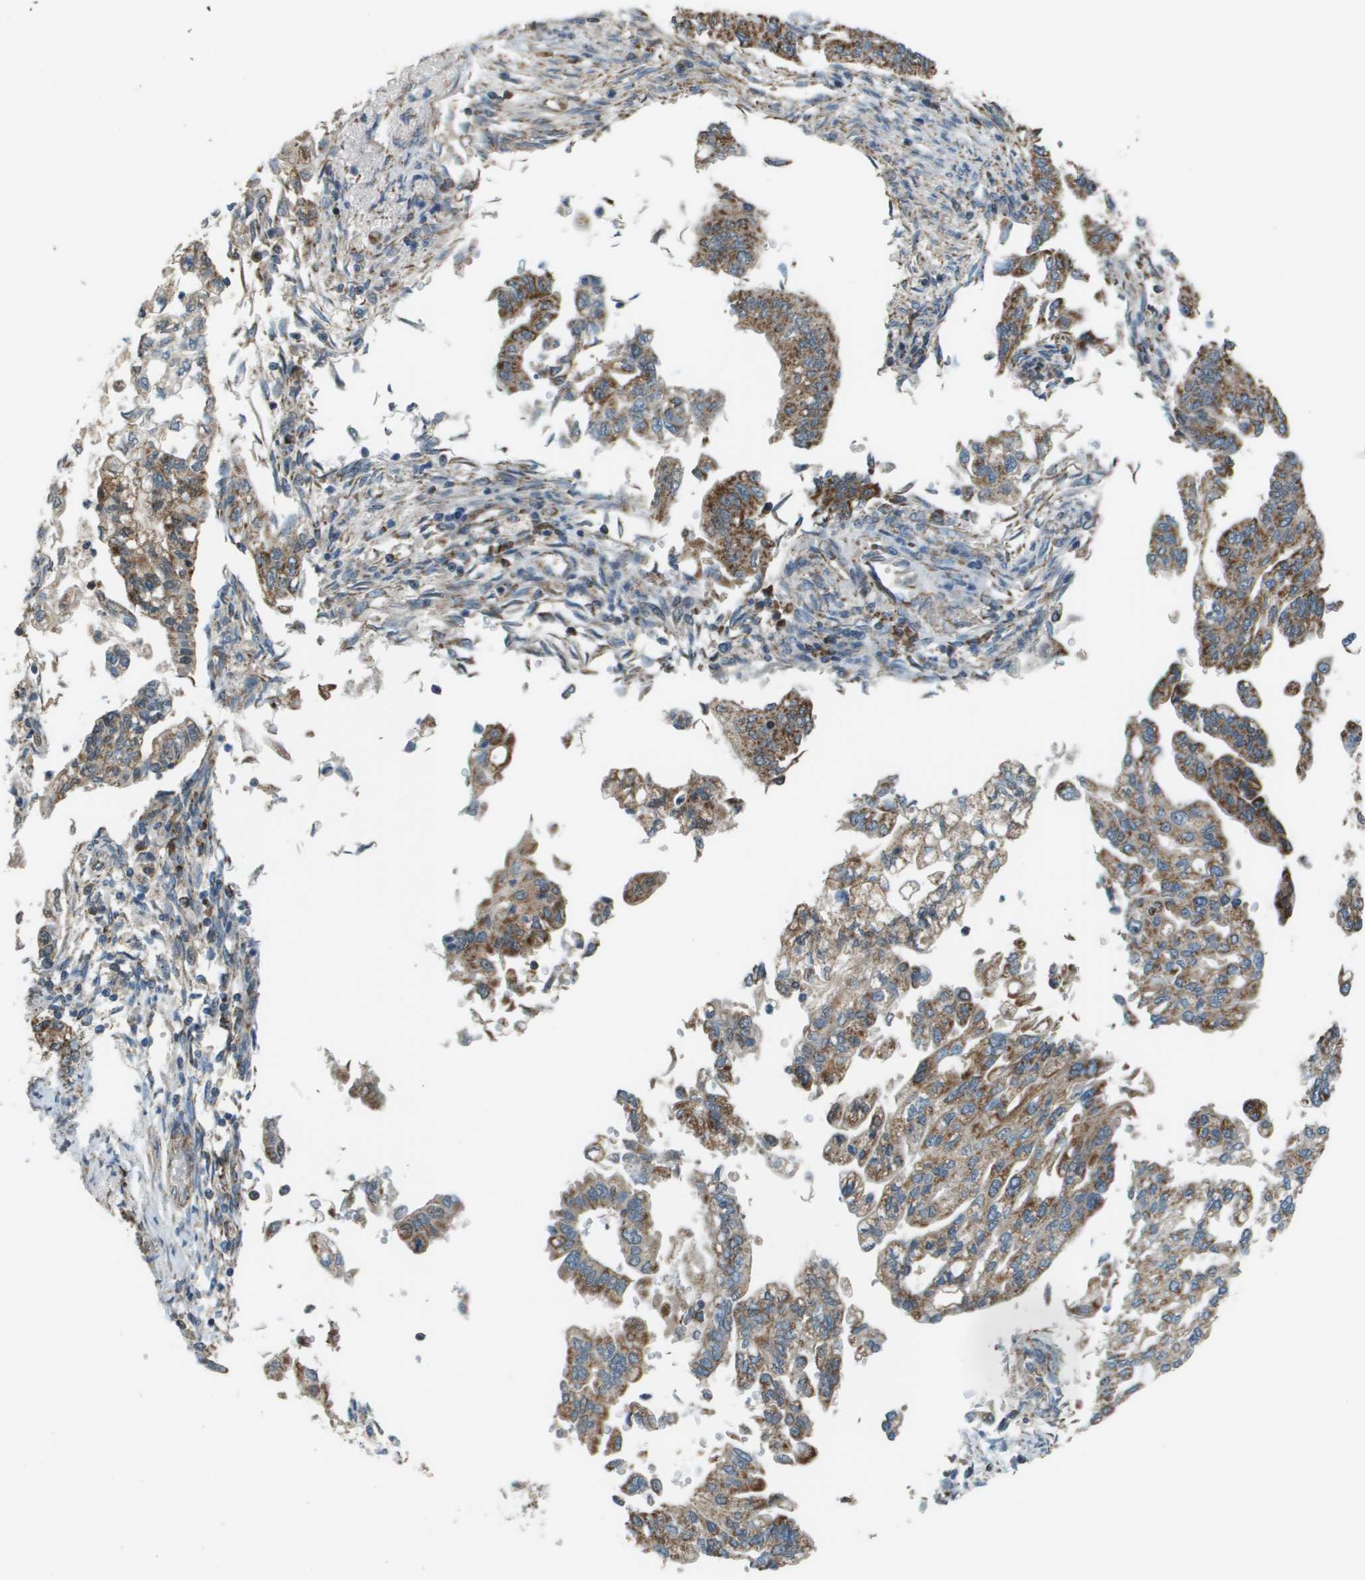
{"staining": {"intensity": "moderate", "quantity": ">75%", "location": "cytoplasmic/membranous"}, "tissue": "pancreatic cancer", "cell_type": "Tumor cells", "image_type": "cancer", "snomed": [{"axis": "morphology", "description": "Normal tissue, NOS"}, {"axis": "topography", "description": "Pancreas"}], "caption": "Moderate cytoplasmic/membranous staining for a protein is identified in about >75% of tumor cells of pancreatic cancer using immunohistochemistry (IHC).", "gene": "FH", "patient": {"sex": "male", "age": 42}}